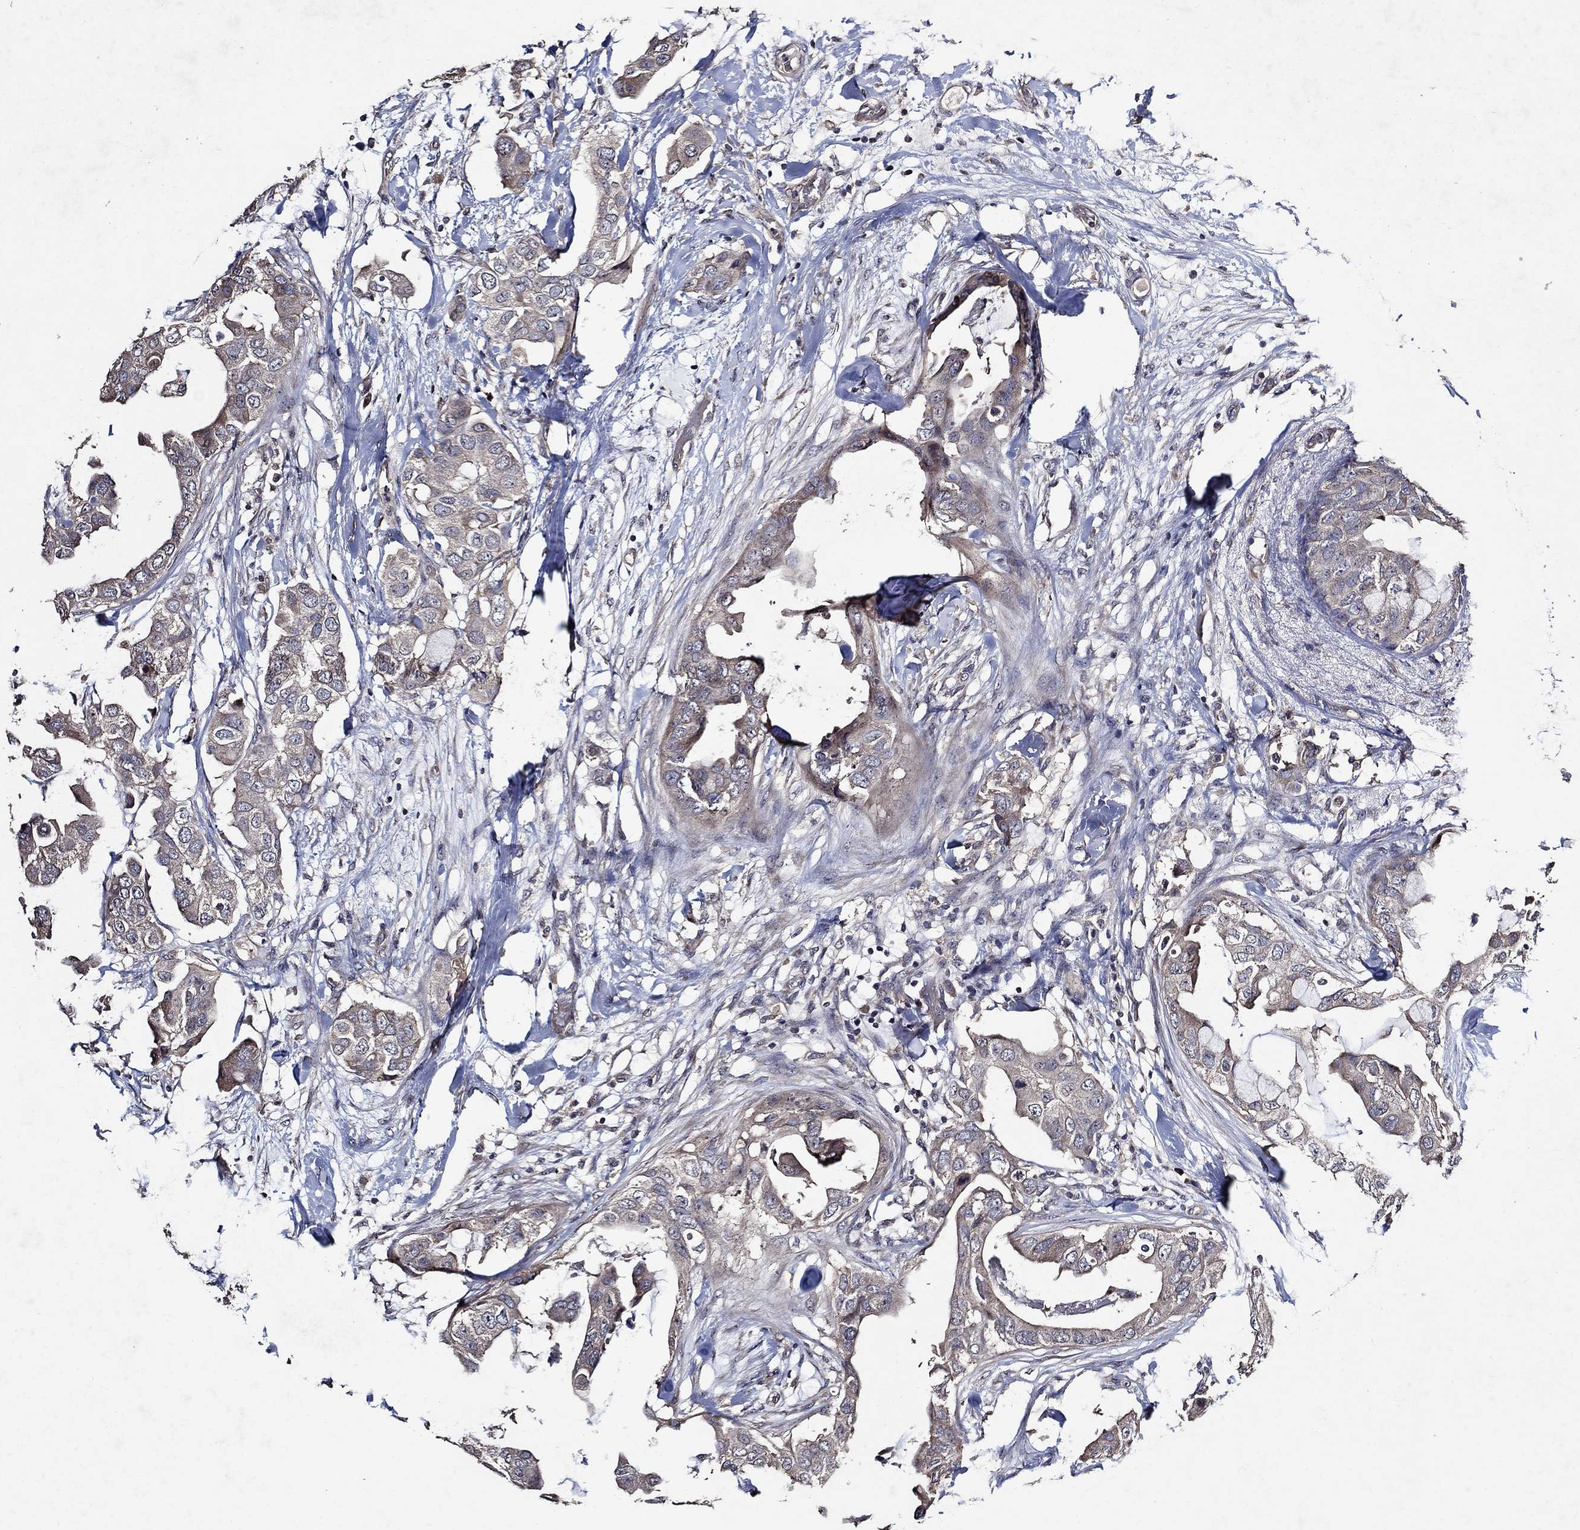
{"staining": {"intensity": "weak", "quantity": "<25%", "location": "cytoplasmic/membranous"}, "tissue": "breast cancer", "cell_type": "Tumor cells", "image_type": "cancer", "snomed": [{"axis": "morphology", "description": "Normal tissue, NOS"}, {"axis": "morphology", "description": "Duct carcinoma"}, {"axis": "topography", "description": "Breast"}], "caption": "This is an immunohistochemistry (IHC) photomicrograph of human breast cancer. There is no positivity in tumor cells.", "gene": "HAP1", "patient": {"sex": "female", "age": 40}}